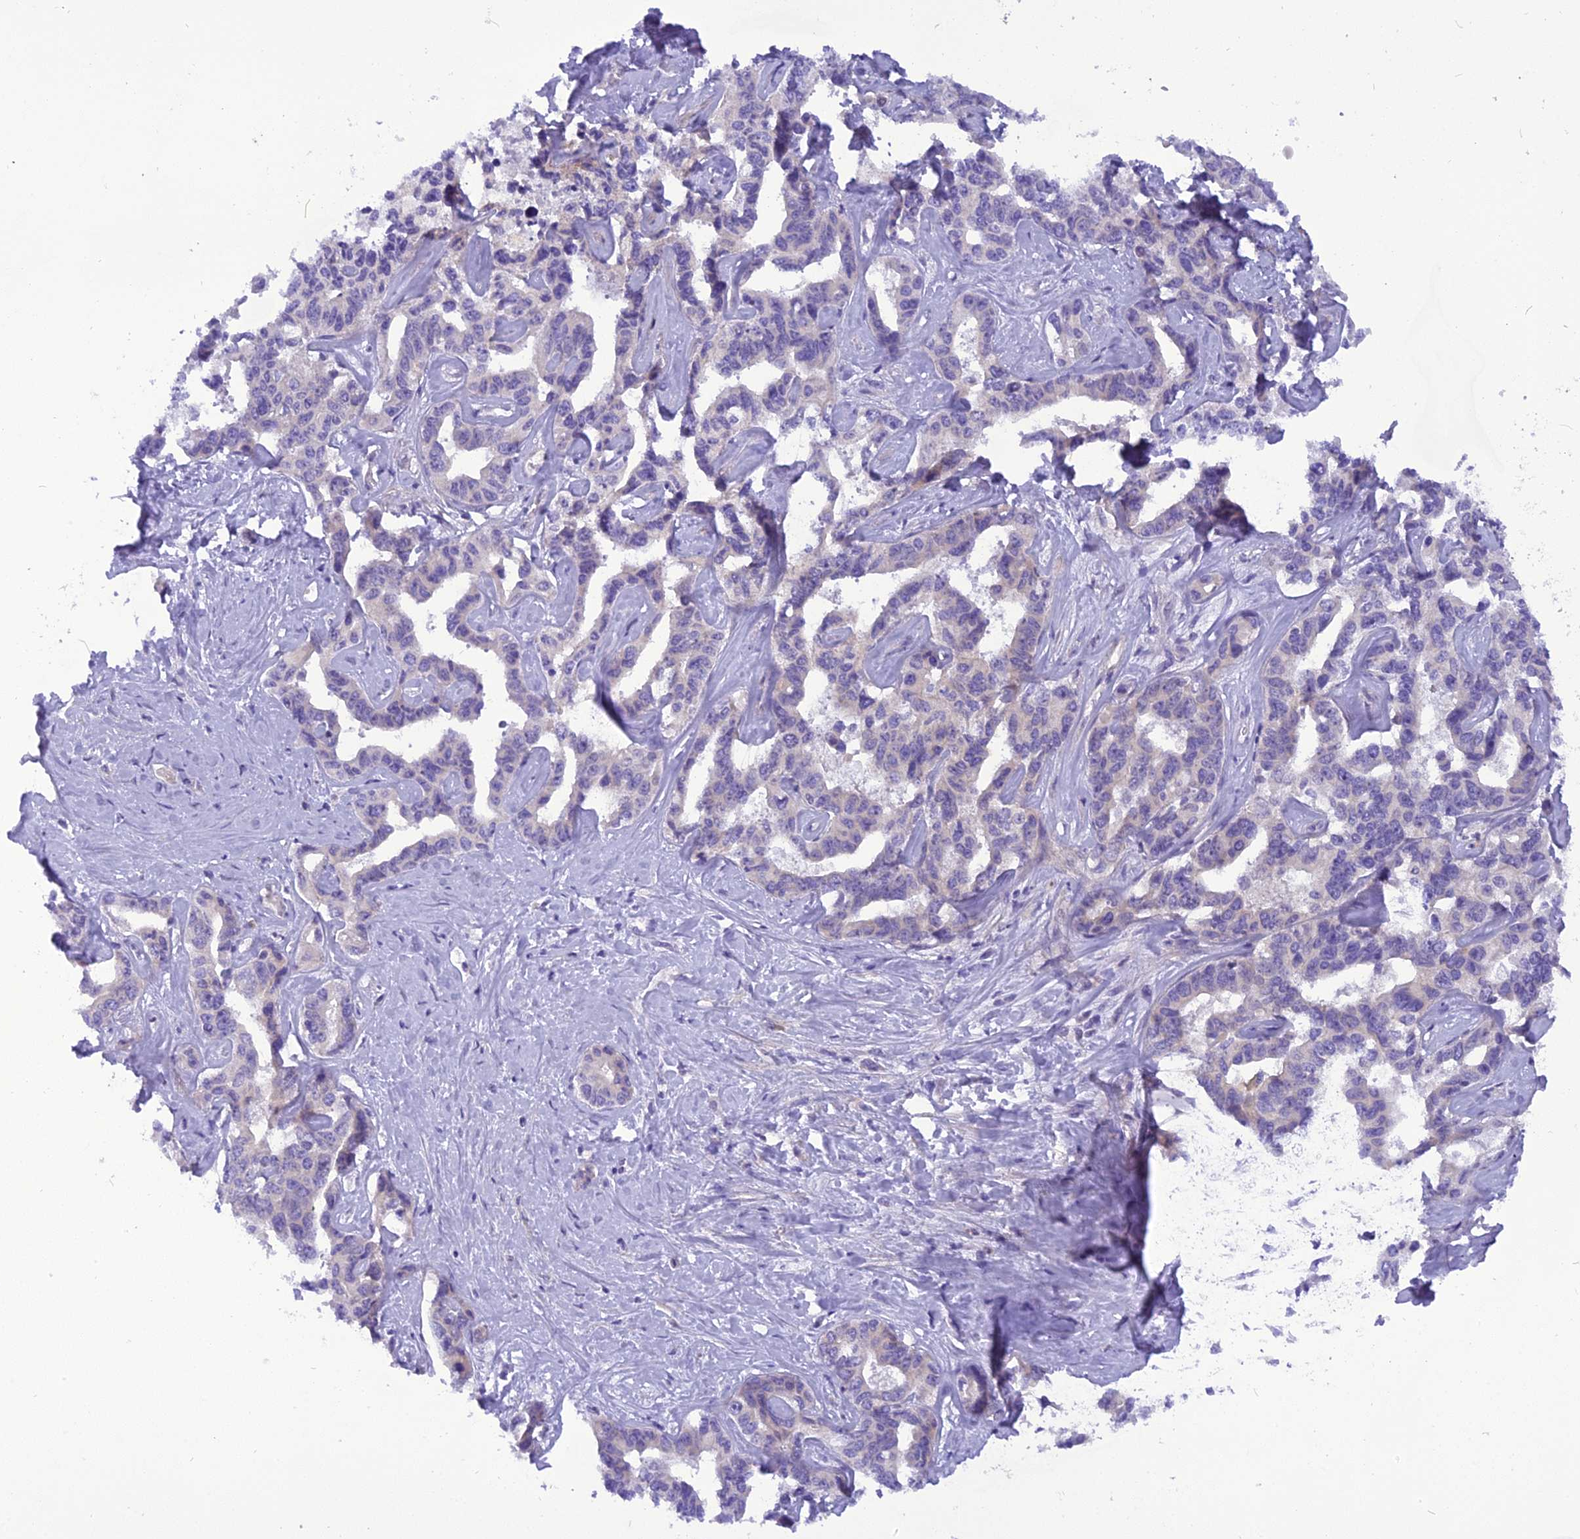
{"staining": {"intensity": "negative", "quantity": "none", "location": "none"}, "tissue": "liver cancer", "cell_type": "Tumor cells", "image_type": "cancer", "snomed": [{"axis": "morphology", "description": "Cholangiocarcinoma"}, {"axis": "topography", "description": "Liver"}], "caption": "A histopathology image of liver cancer (cholangiocarcinoma) stained for a protein demonstrates no brown staining in tumor cells. Brightfield microscopy of immunohistochemistry (IHC) stained with DAB (3,3'-diaminobenzidine) (brown) and hematoxylin (blue), captured at high magnification.", "gene": "TRIM3", "patient": {"sex": "male", "age": 59}}